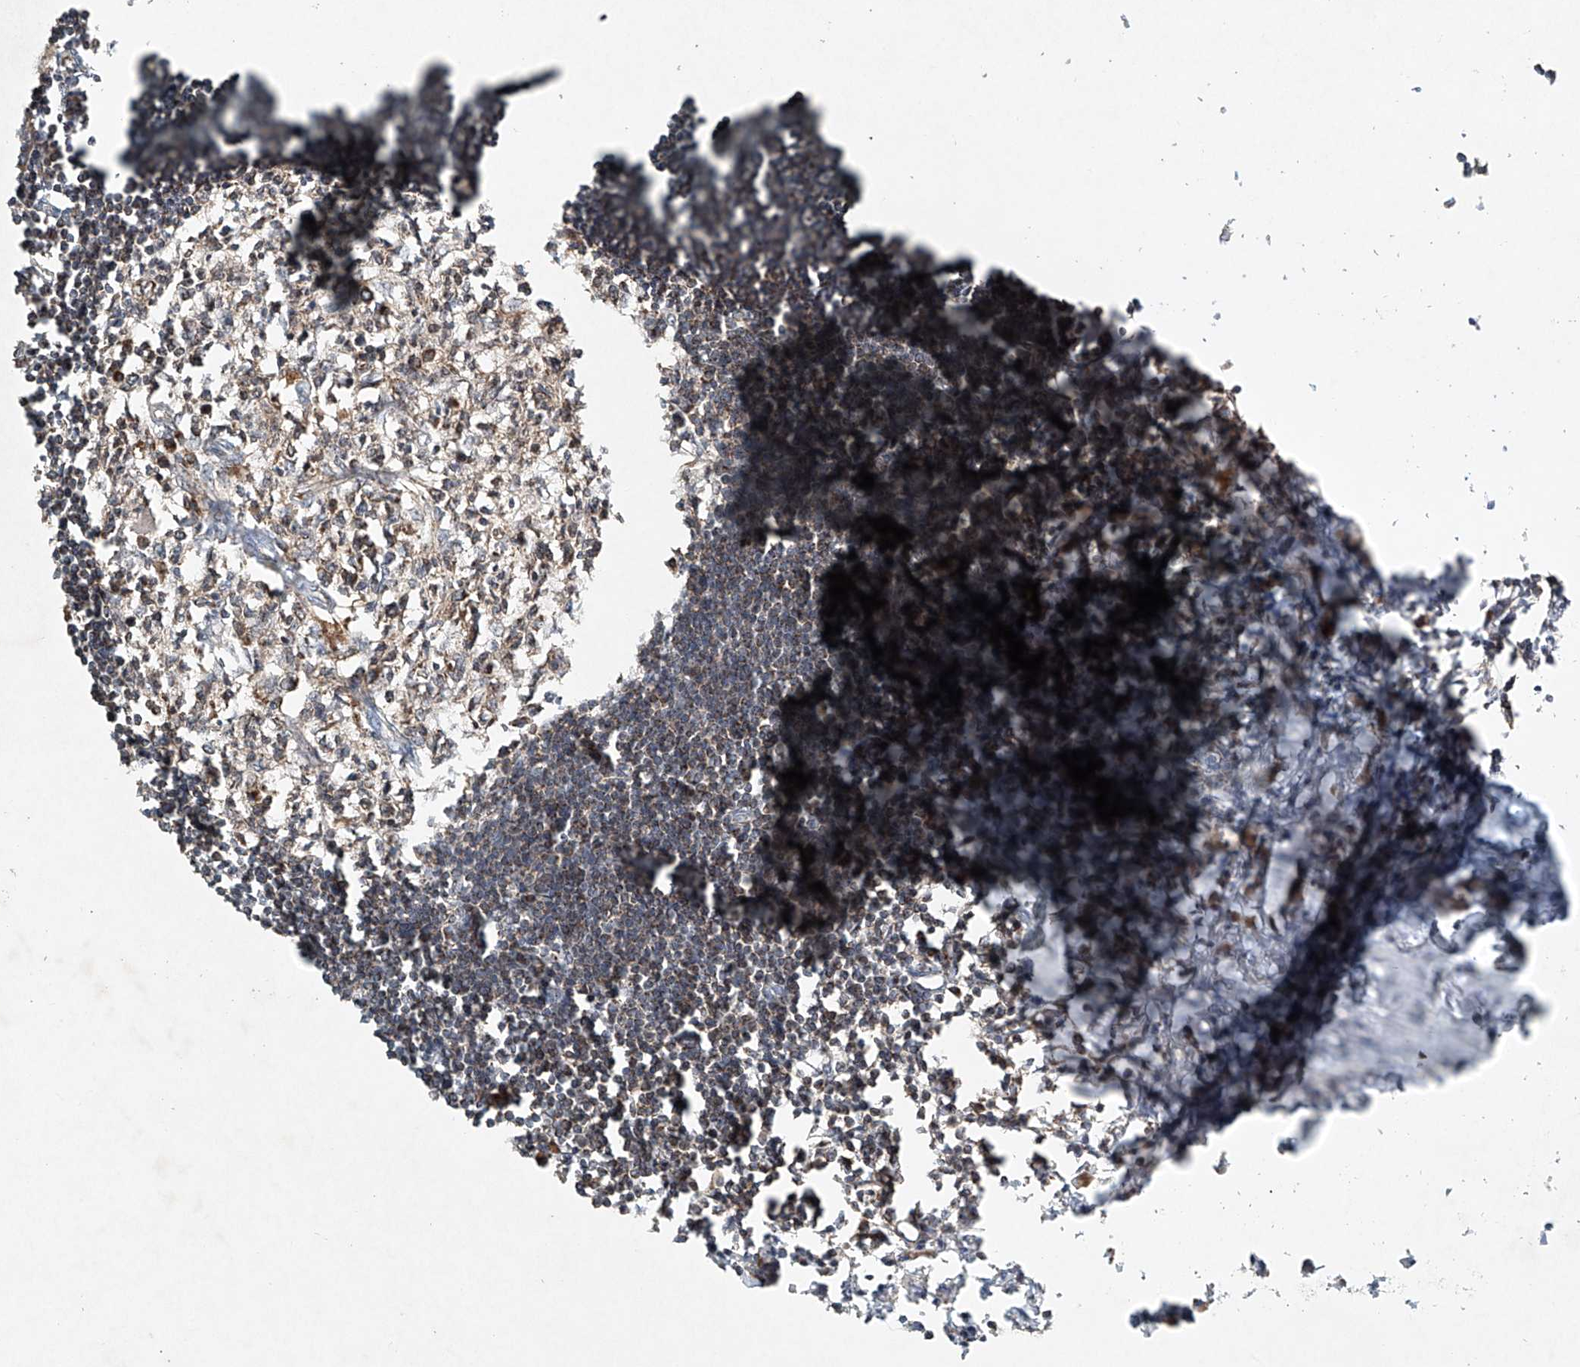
{"staining": {"intensity": "moderate", "quantity": "25%-75%", "location": "cytoplasmic/membranous"}, "tissue": "lymph node", "cell_type": "Germinal center cells", "image_type": "normal", "snomed": [{"axis": "morphology", "description": "Normal tissue, NOS"}, {"axis": "morphology", "description": "Malignant melanoma, Metastatic site"}, {"axis": "topography", "description": "Lymph node"}], "caption": "A medium amount of moderate cytoplasmic/membranous expression is appreciated in about 25%-75% of germinal center cells in normal lymph node. (IHC, brightfield microscopy, high magnification).", "gene": "DCAF11", "patient": {"sex": "male", "age": 41}}